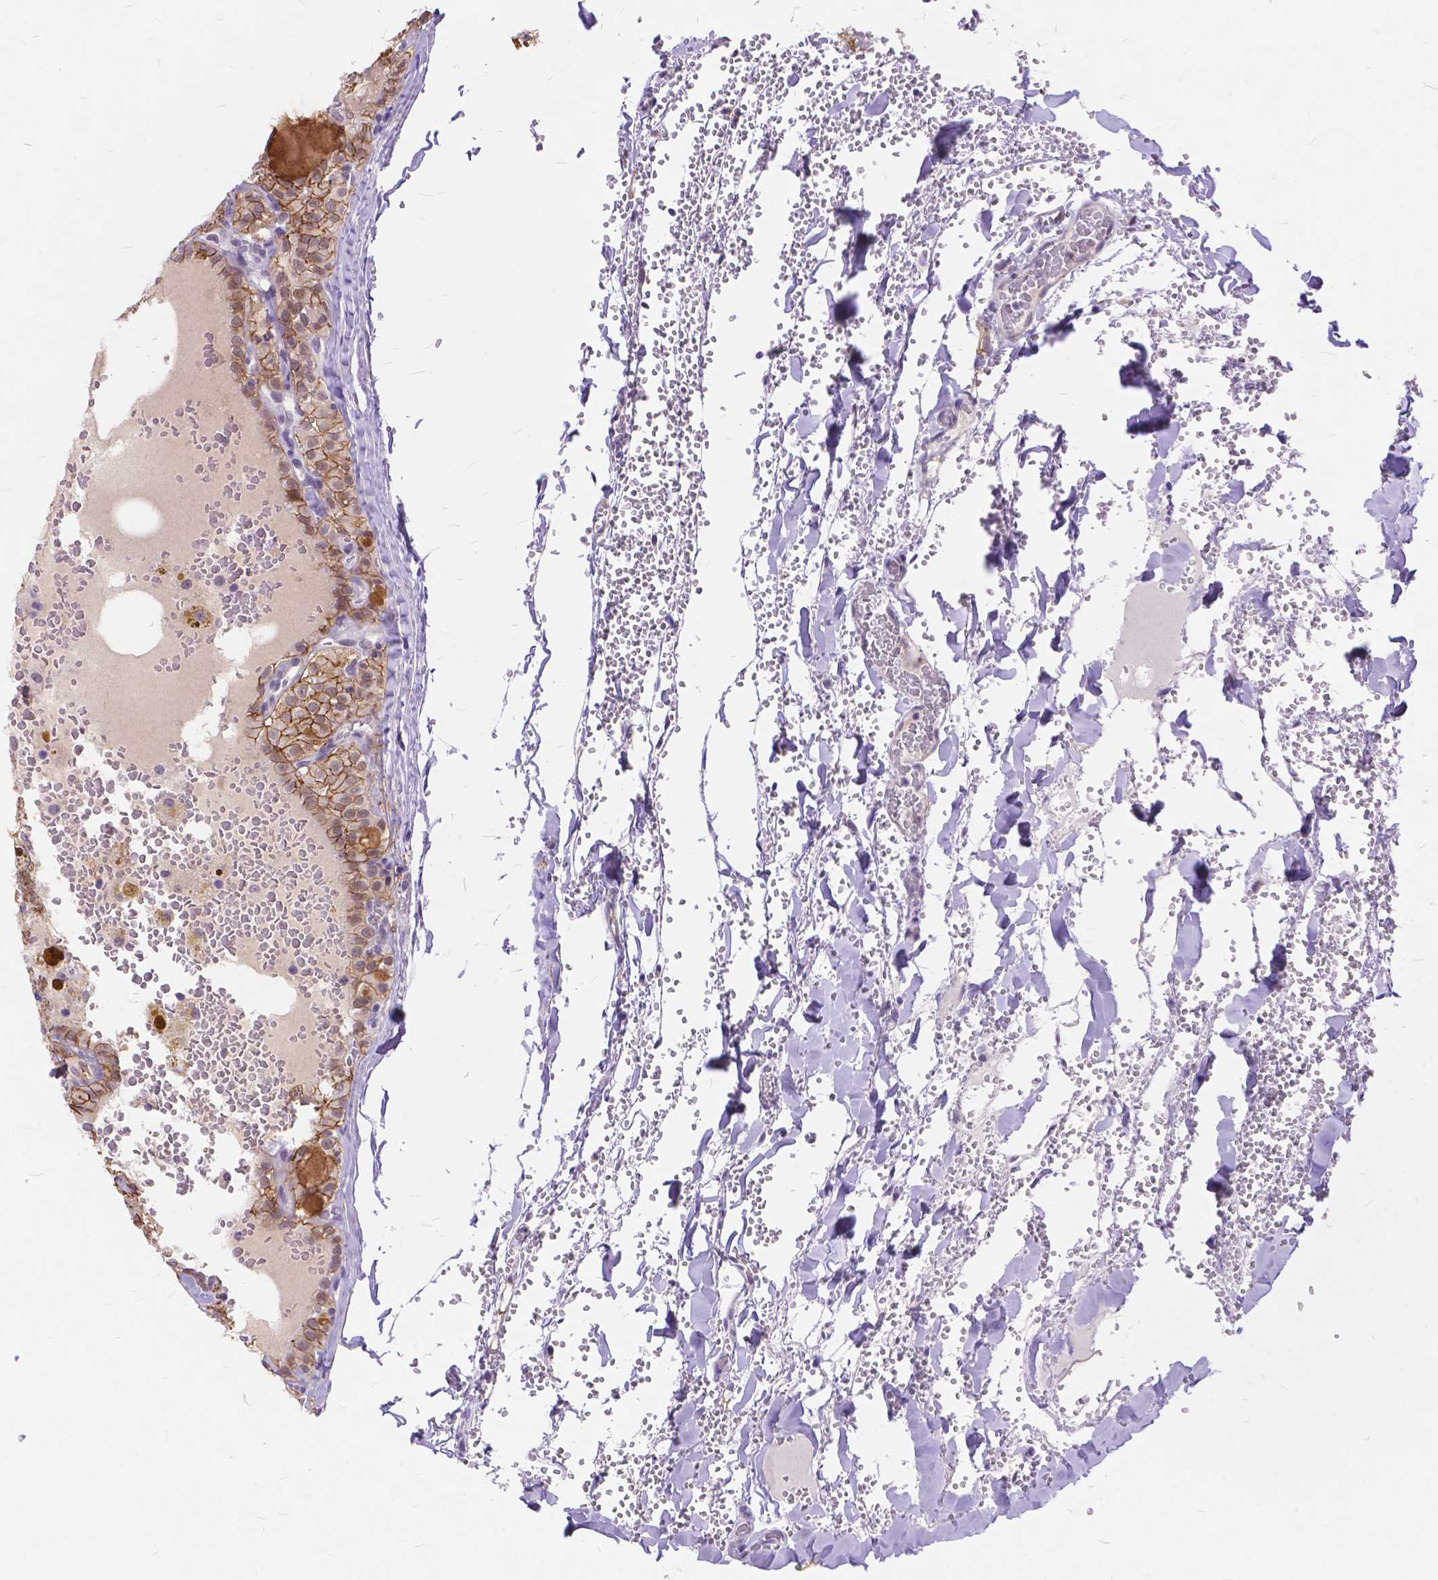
{"staining": {"intensity": "strong", "quantity": ">75%", "location": "cytoplasmic/membranous"}, "tissue": "thyroid cancer", "cell_type": "Tumor cells", "image_type": "cancer", "snomed": [{"axis": "morphology", "description": "Papillary adenocarcinoma, NOS"}, {"axis": "topography", "description": "Thyroid gland"}], "caption": "Protein expression analysis of thyroid papillary adenocarcinoma displays strong cytoplasmic/membranous staining in about >75% of tumor cells. (DAB IHC with brightfield microscopy, high magnification).", "gene": "MAN2C1", "patient": {"sex": "male", "age": 20}}